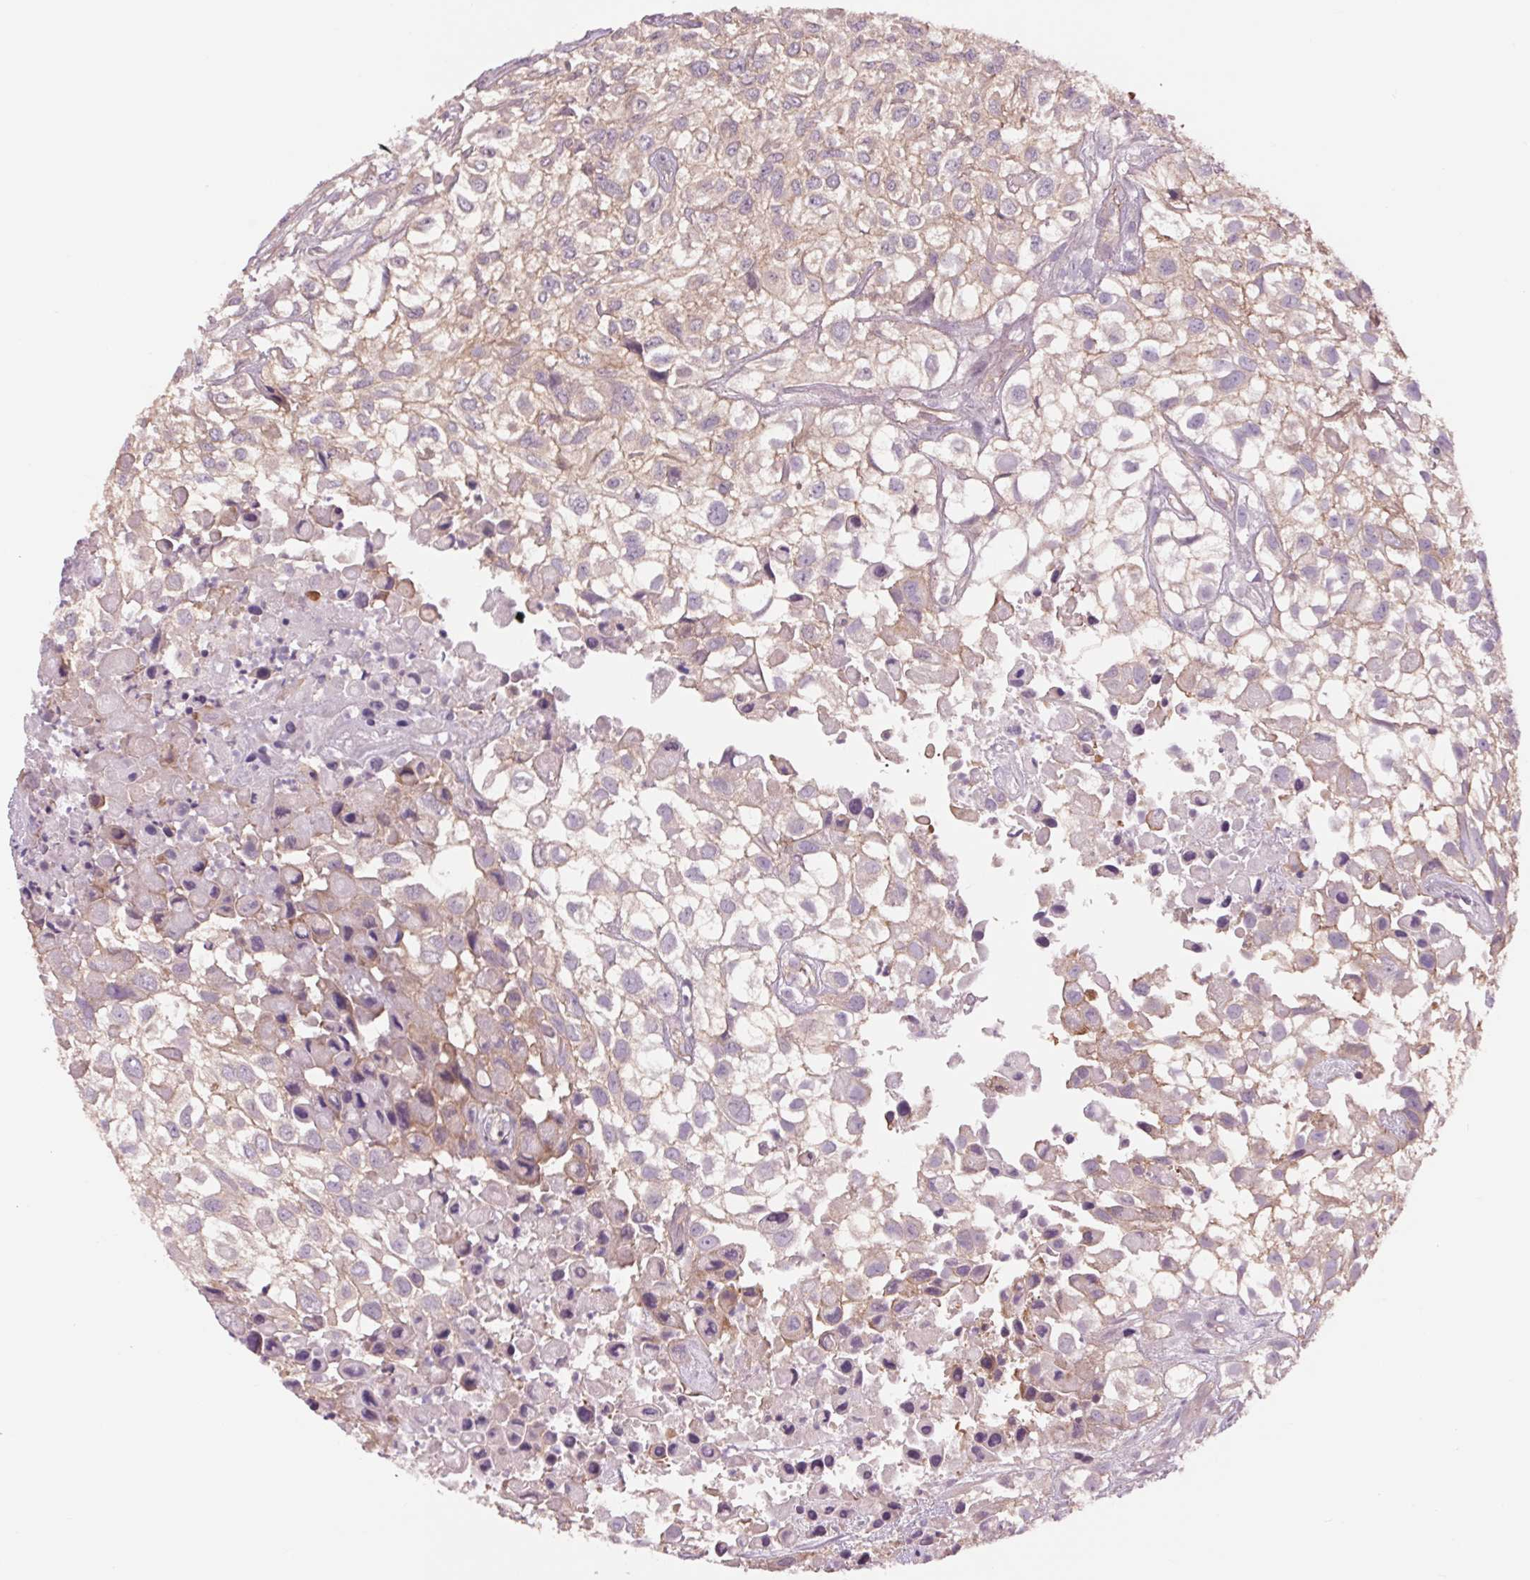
{"staining": {"intensity": "weak", "quantity": "<25%", "location": "cytoplasmic/membranous"}, "tissue": "urothelial cancer", "cell_type": "Tumor cells", "image_type": "cancer", "snomed": [{"axis": "morphology", "description": "Urothelial carcinoma, High grade"}, {"axis": "topography", "description": "Urinary bladder"}], "caption": "Tumor cells are negative for brown protein staining in urothelial cancer.", "gene": "SH3RF2", "patient": {"sex": "male", "age": 56}}